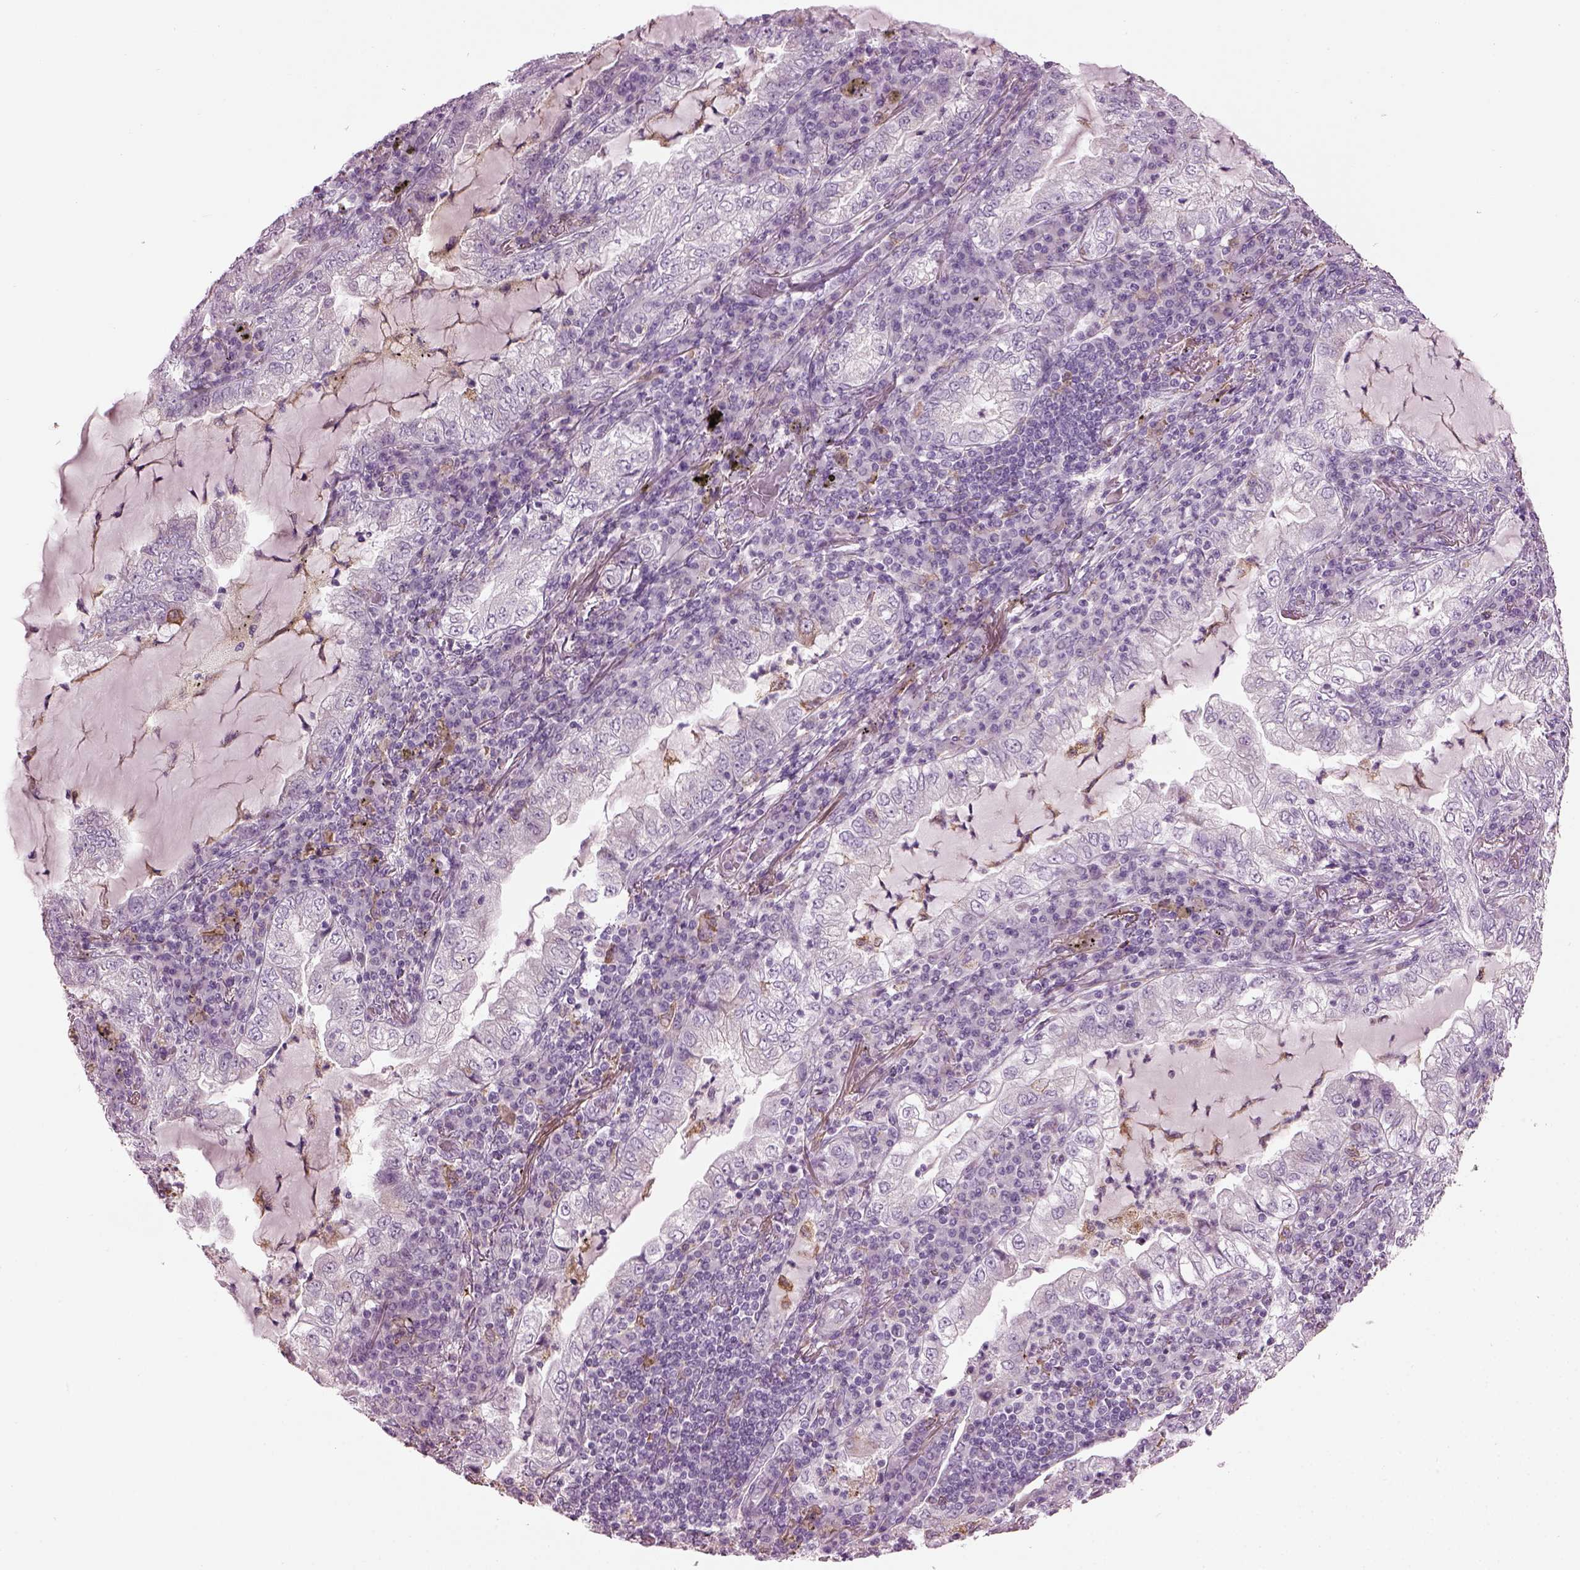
{"staining": {"intensity": "negative", "quantity": "none", "location": "none"}, "tissue": "lung cancer", "cell_type": "Tumor cells", "image_type": "cancer", "snomed": [{"axis": "morphology", "description": "Adenocarcinoma, NOS"}, {"axis": "topography", "description": "Lung"}], "caption": "Adenocarcinoma (lung) stained for a protein using IHC displays no expression tumor cells.", "gene": "TMEM231", "patient": {"sex": "female", "age": 73}}